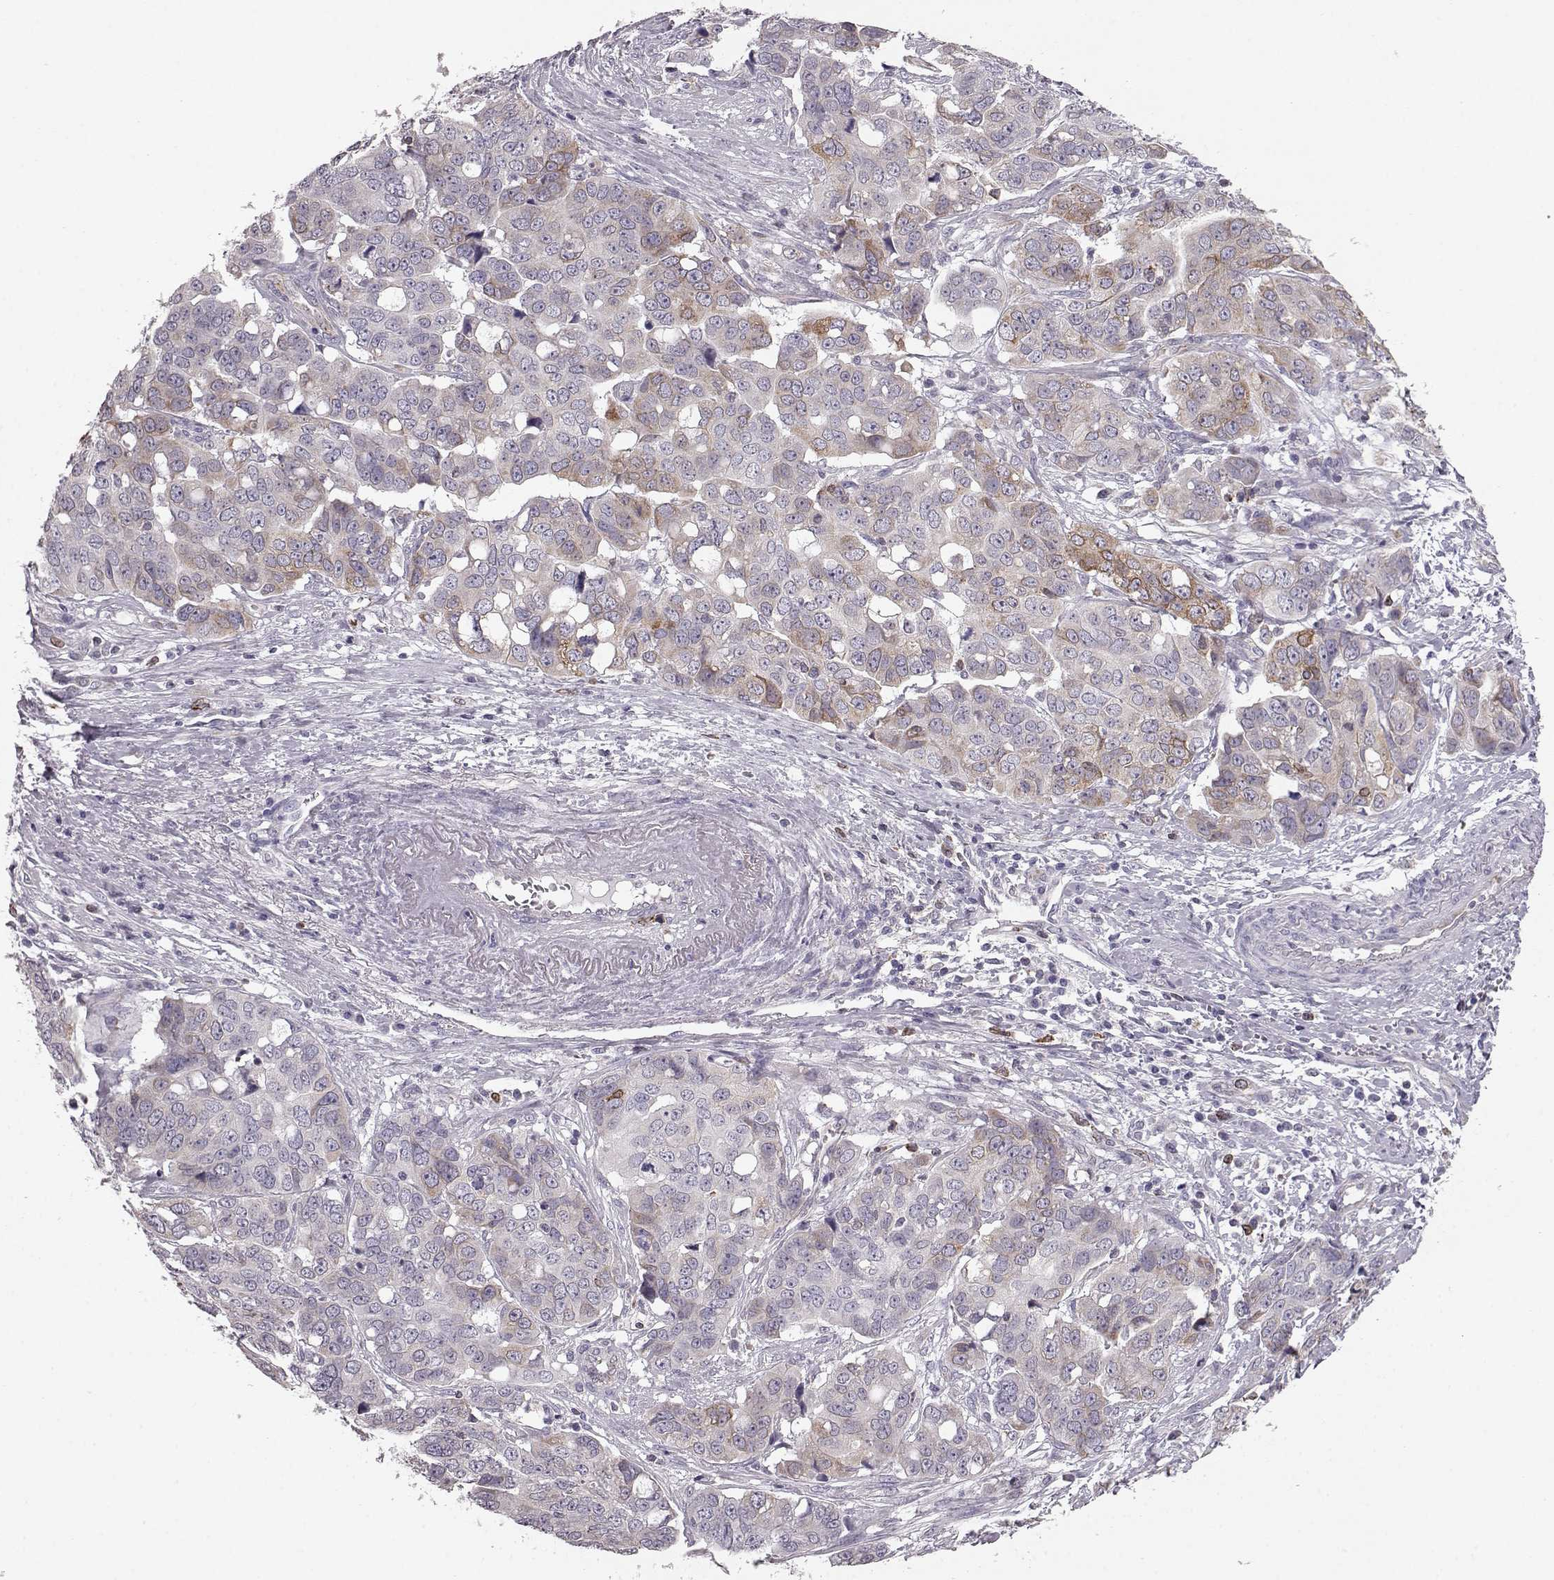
{"staining": {"intensity": "moderate", "quantity": "<25%", "location": "cytoplasmic/membranous"}, "tissue": "ovarian cancer", "cell_type": "Tumor cells", "image_type": "cancer", "snomed": [{"axis": "morphology", "description": "Carcinoma, endometroid"}, {"axis": "topography", "description": "Ovary"}], "caption": "A brown stain highlights moderate cytoplasmic/membranous expression of a protein in human ovarian endometroid carcinoma tumor cells. The protein of interest is shown in brown color, while the nuclei are stained blue.", "gene": "ELOVL5", "patient": {"sex": "female", "age": 78}}